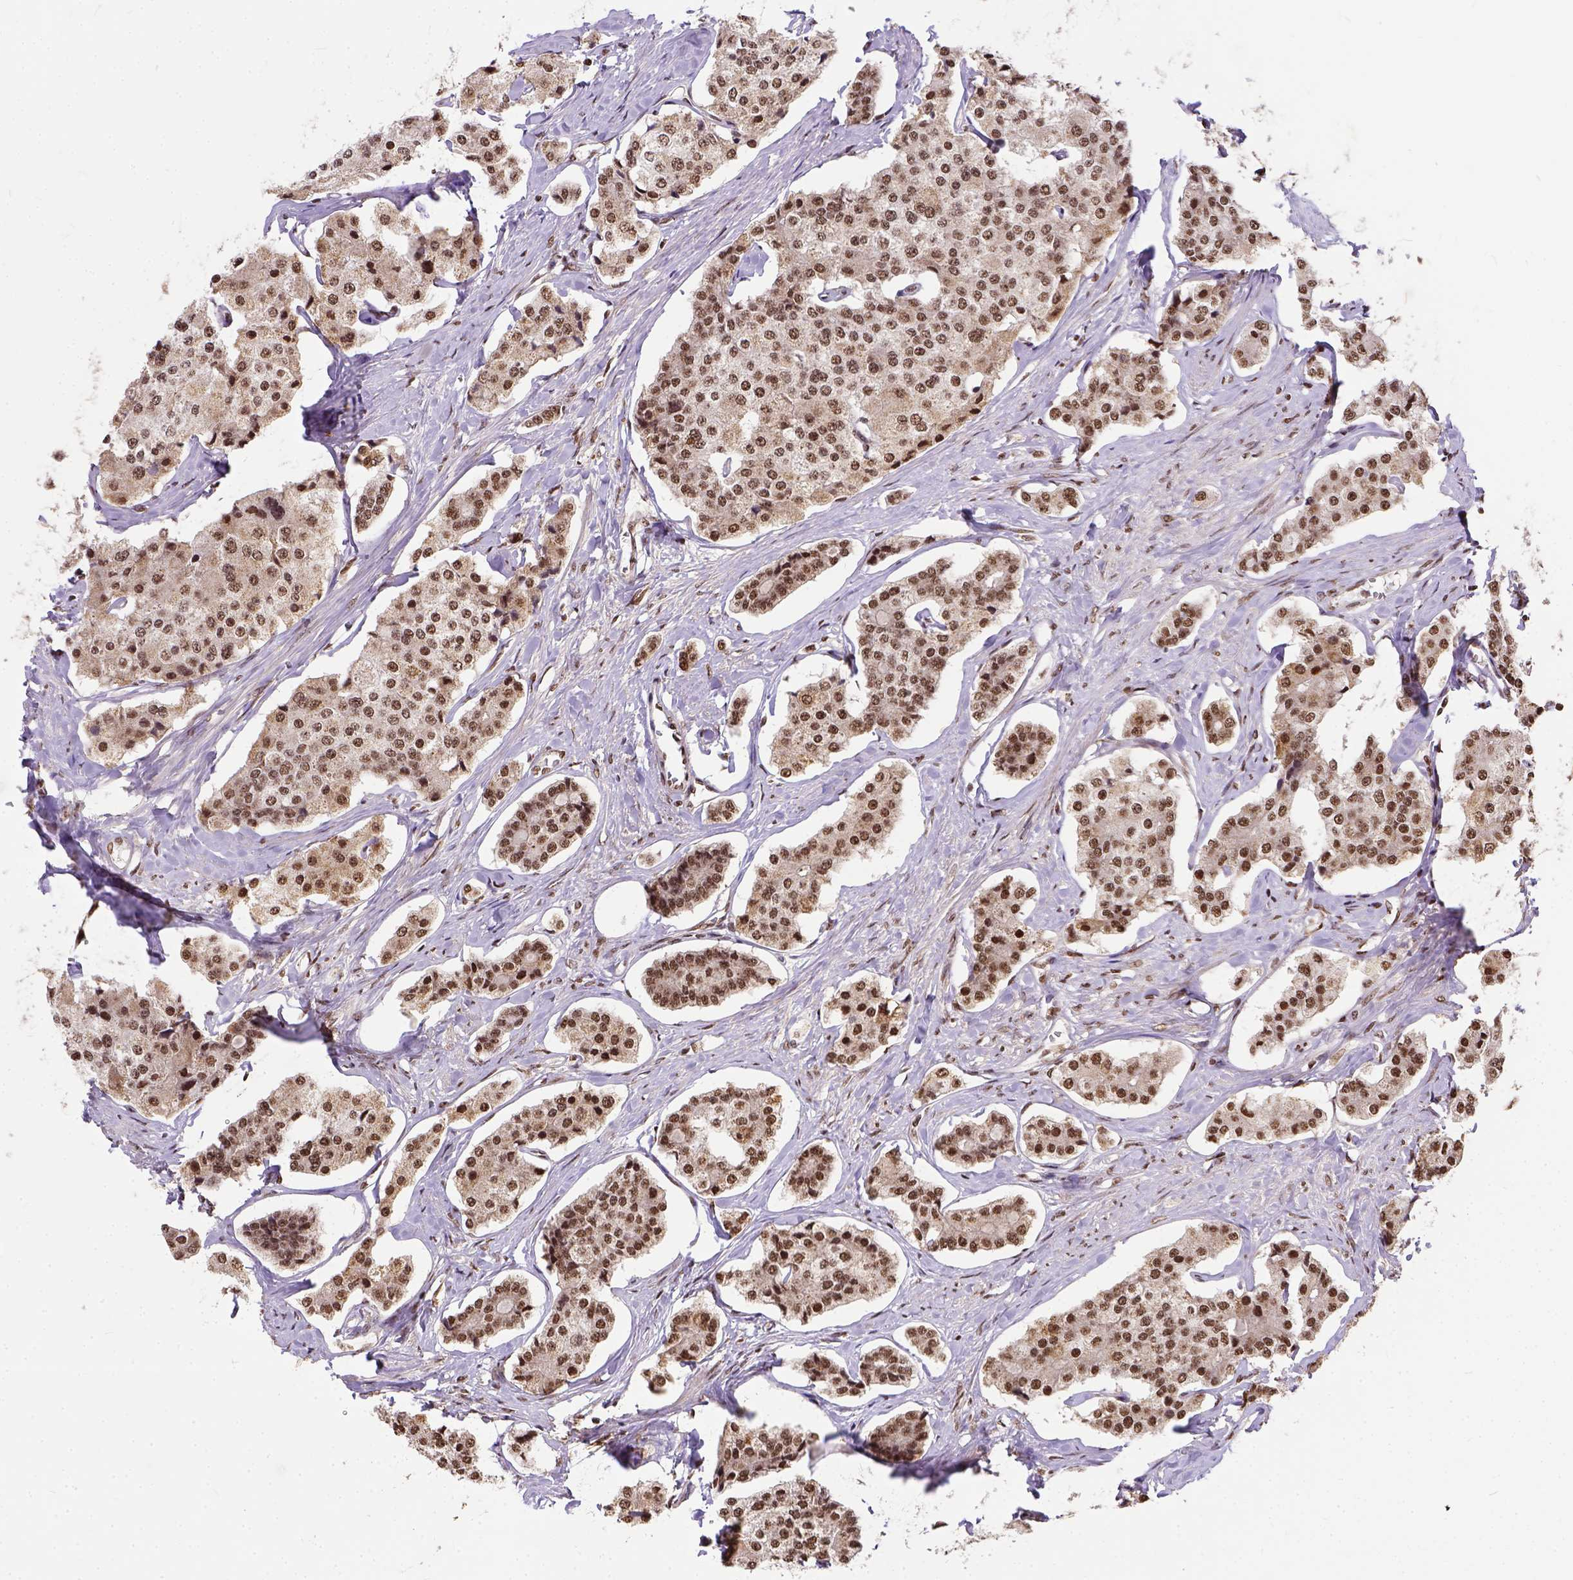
{"staining": {"intensity": "moderate", "quantity": ">75%", "location": "nuclear"}, "tissue": "carcinoid", "cell_type": "Tumor cells", "image_type": "cancer", "snomed": [{"axis": "morphology", "description": "Carcinoid, malignant, NOS"}, {"axis": "topography", "description": "Small intestine"}], "caption": "The immunohistochemical stain highlights moderate nuclear staining in tumor cells of carcinoid tissue. (DAB (3,3'-diaminobenzidine) = brown stain, brightfield microscopy at high magnification).", "gene": "NACC1", "patient": {"sex": "female", "age": 65}}